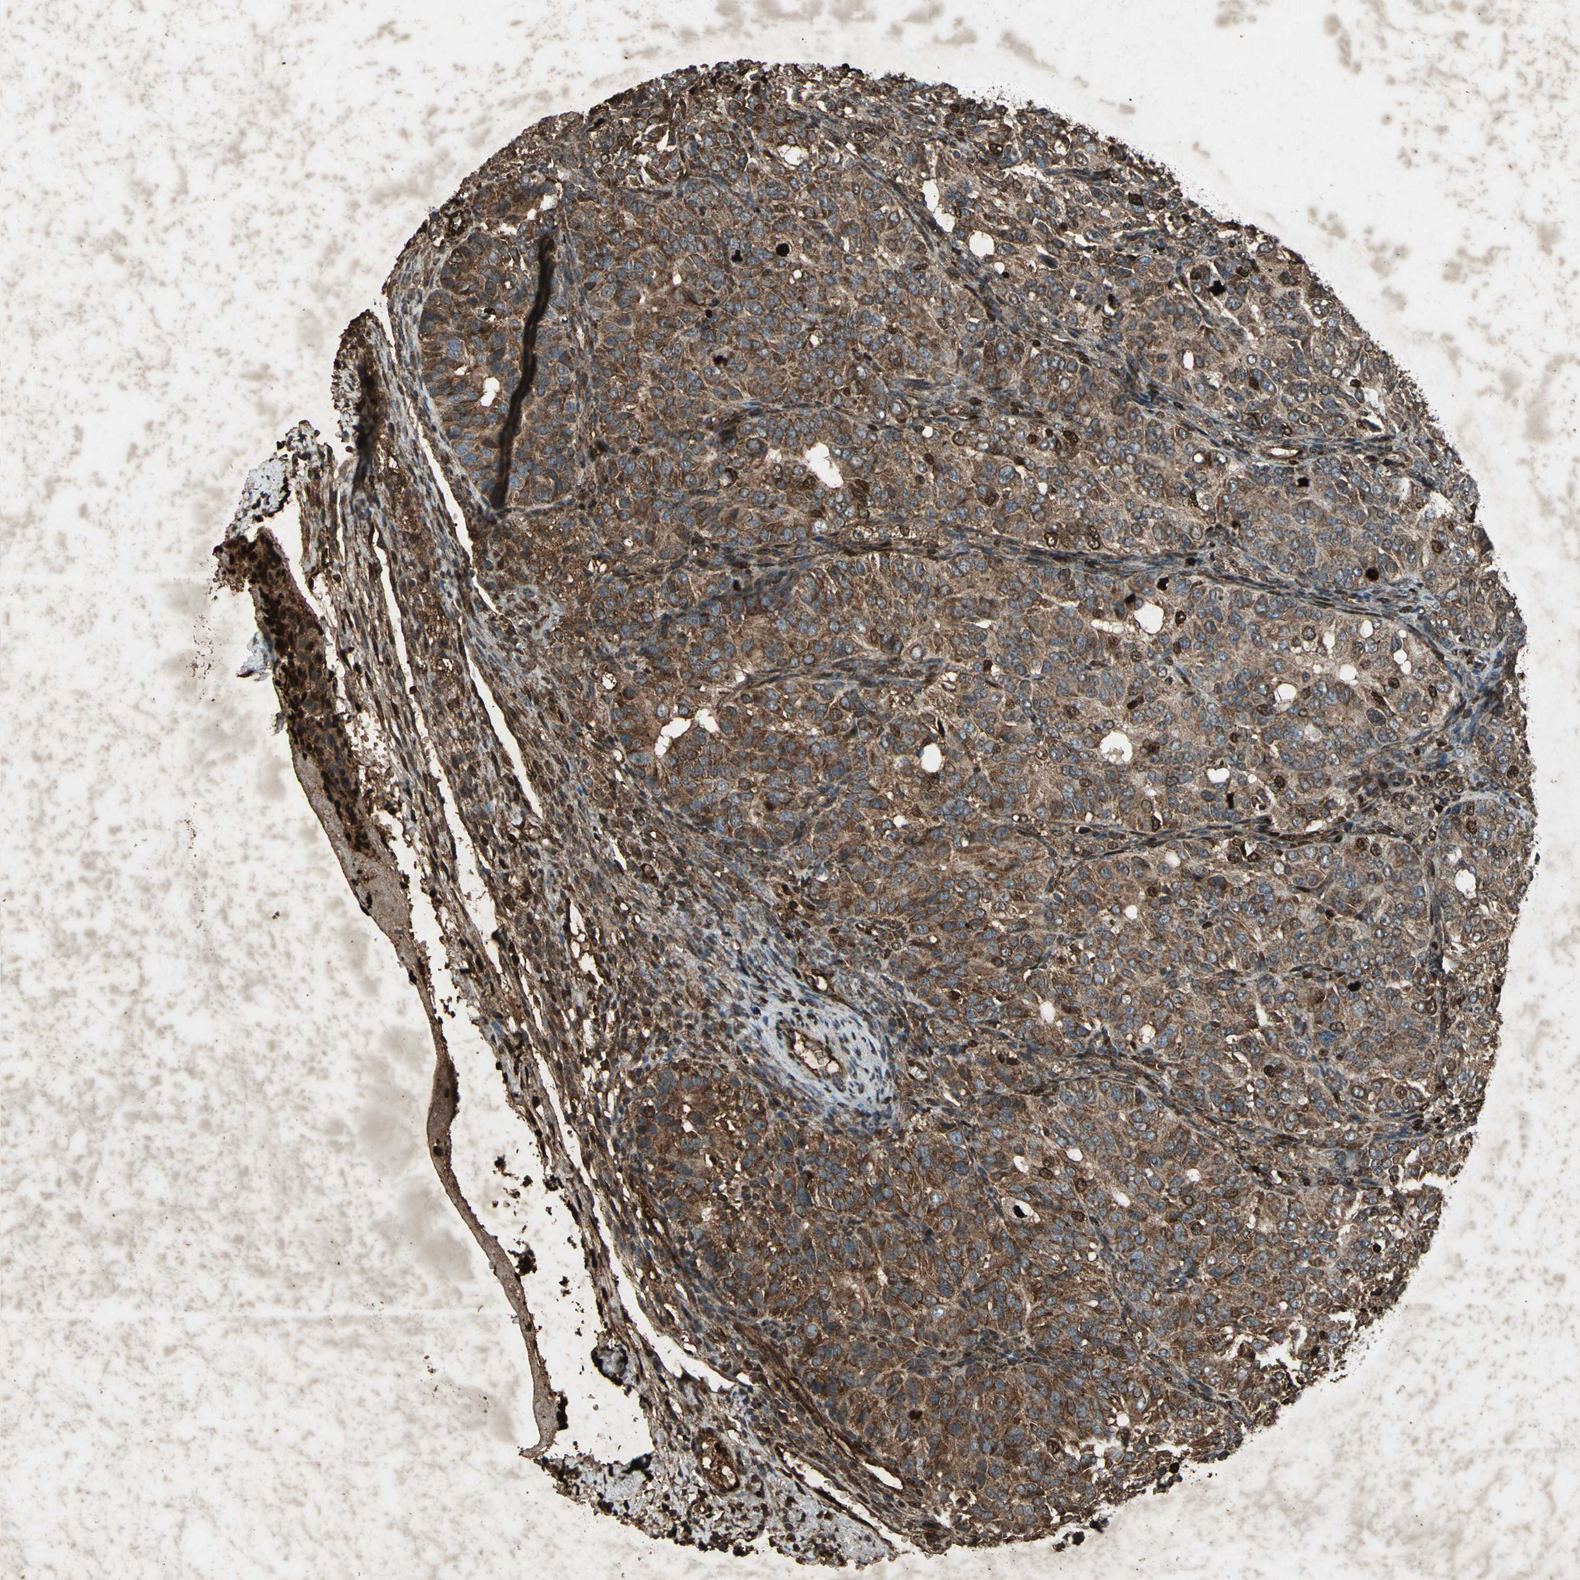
{"staining": {"intensity": "strong", "quantity": ">75%", "location": "cytoplasmic/membranous,nuclear"}, "tissue": "ovarian cancer", "cell_type": "Tumor cells", "image_type": "cancer", "snomed": [{"axis": "morphology", "description": "Carcinoma, endometroid"}, {"axis": "topography", "description": "Ovary"}], "caption": "Immunohistochemical staining of ovarian cancer (endometroid carcinoma) exhibits strong cytoplasmic/membranous and nuclear protein expression in approximately >75% of tumor cells.", "gene": "SEPTIN4", "patient": {"sex": "female", "age": 51}}